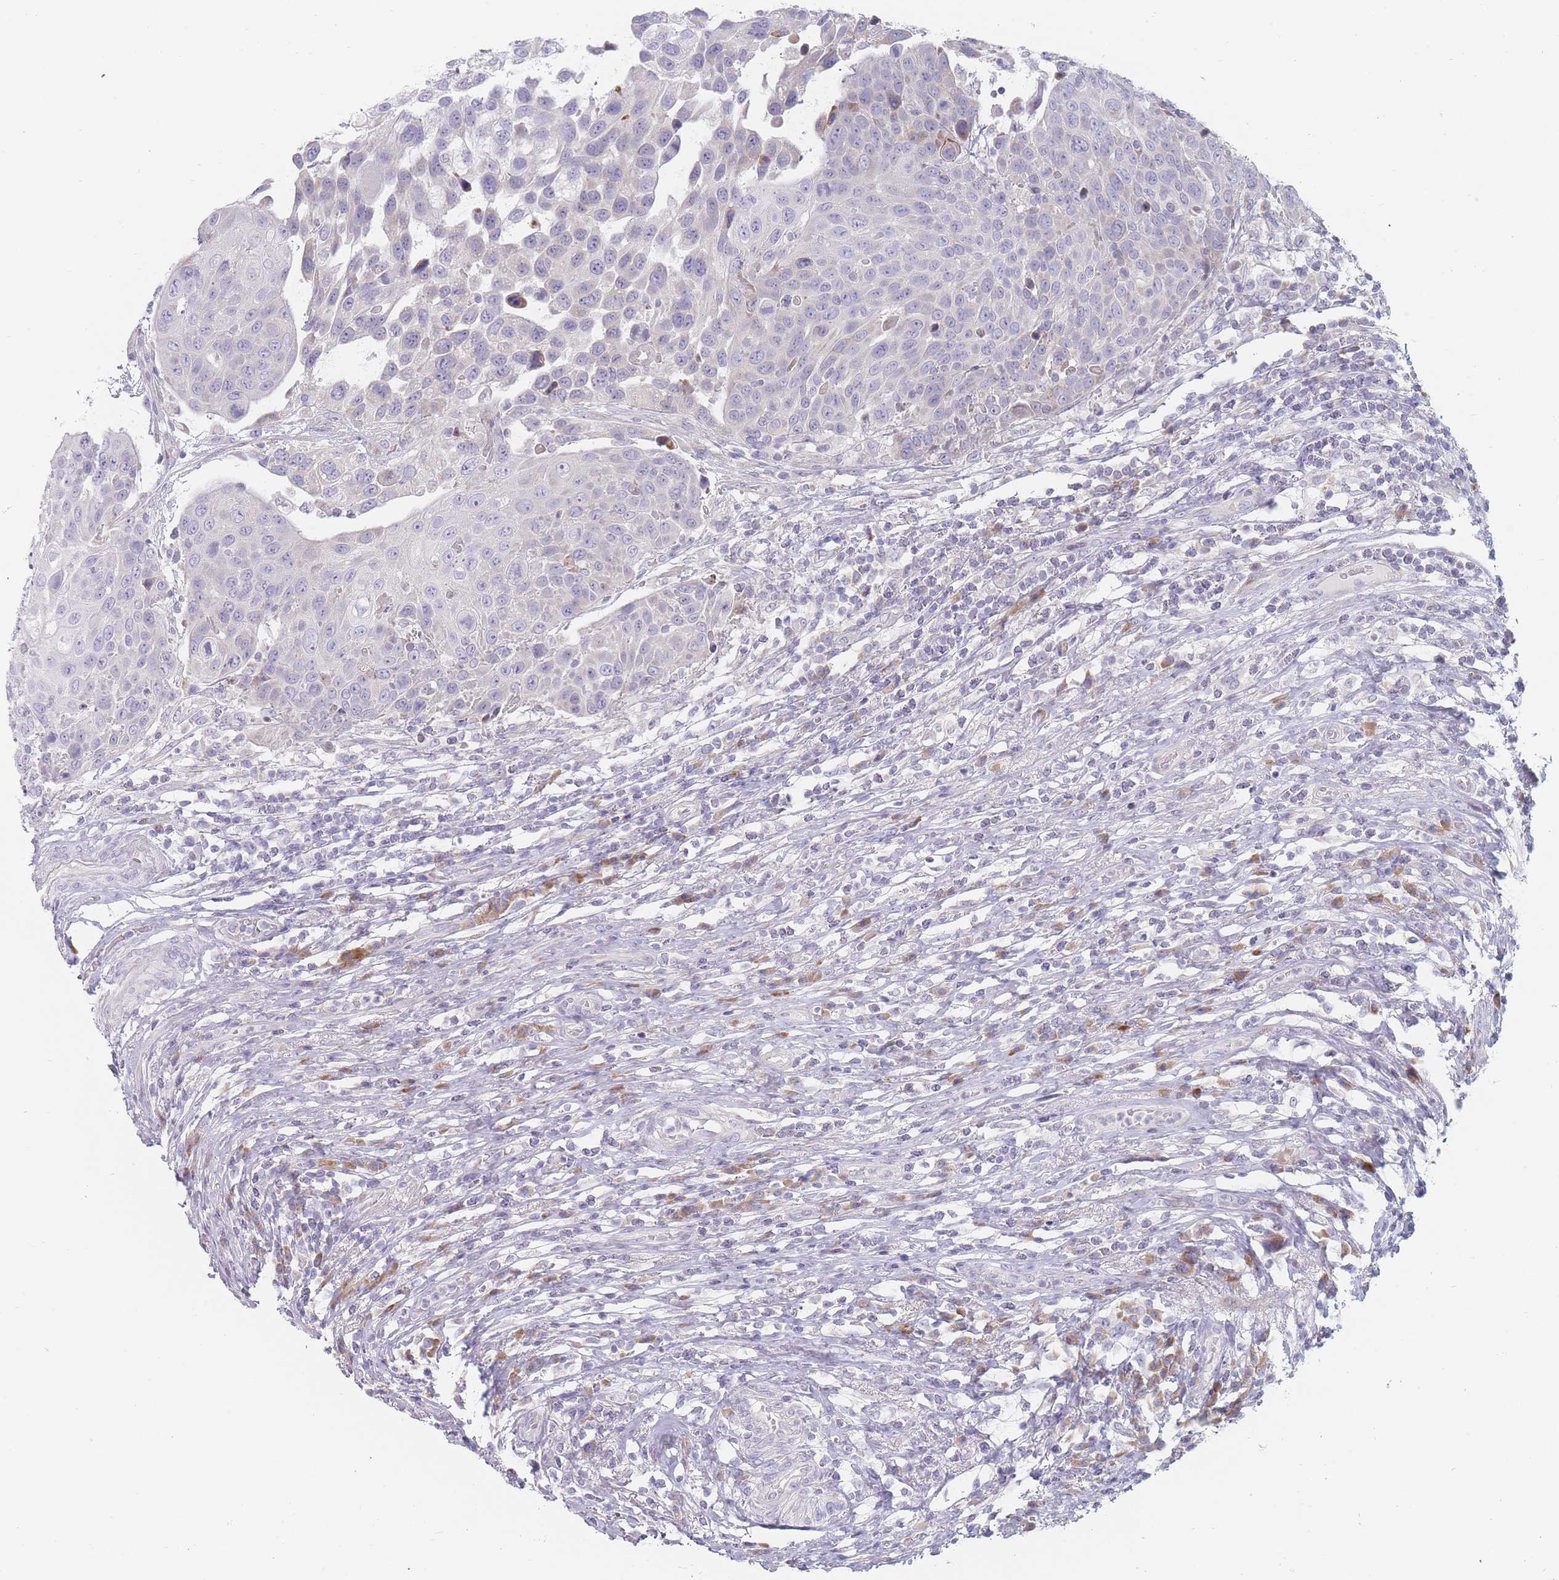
{"staining": {"intensity": "negative", "quantity": "none", "location": "none"}, "tissue": "urothelial cancer", "cell_type": "Tumor cells", "image_type": "cancer", "snomed": [{"axis": "morphology", "description": "Urothelial carcinoma, High grade"}, {"axis": "topography", "description": "Urinary bladder"}], "caption": "Urothelial cancer was stained to show a protein in brown. There is no significant expression in tumor cells.", "gene": "SPATS1", "patient": {"sex": "female", "age": 70}}